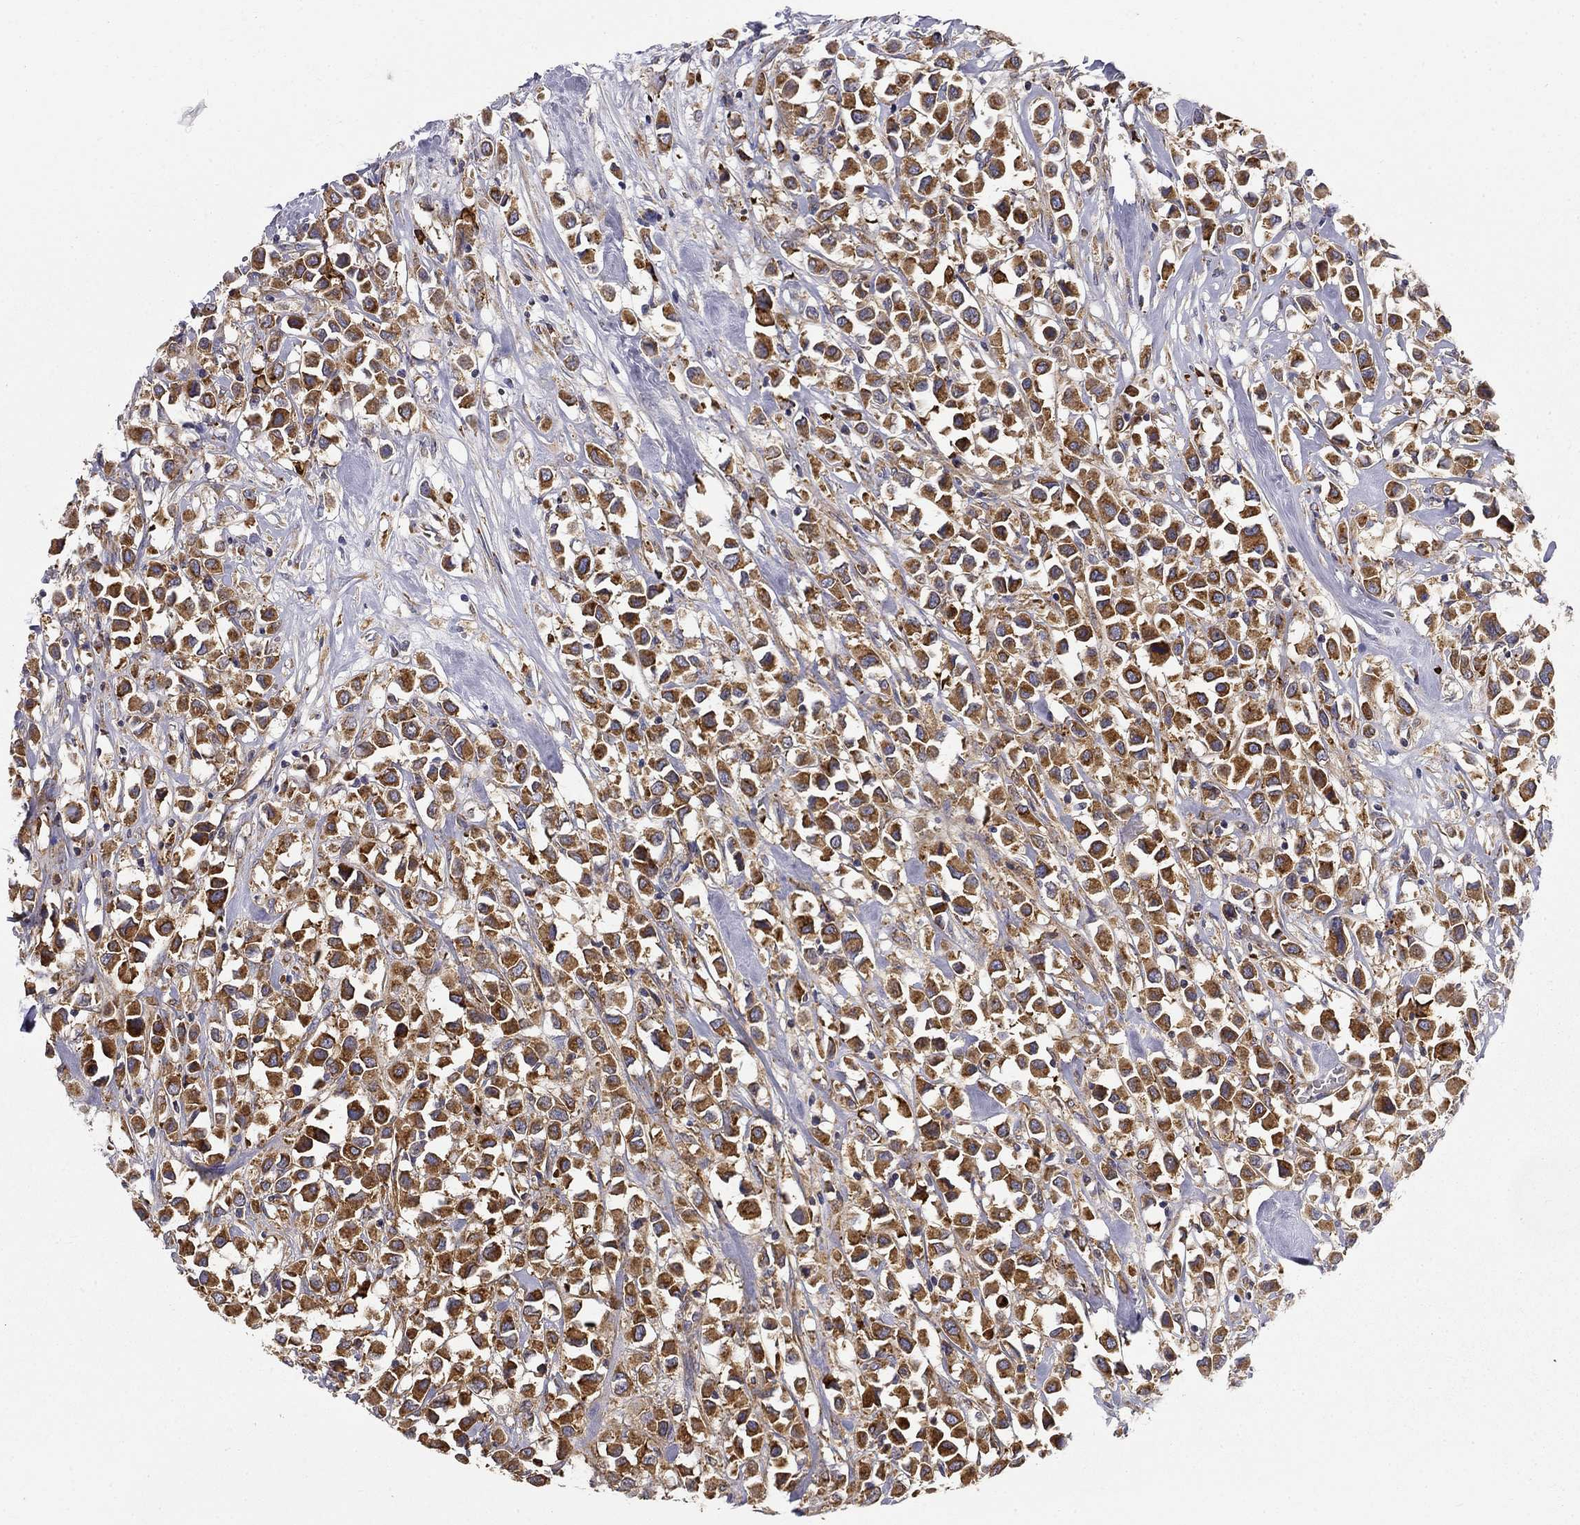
{"staining": {"intensity": "strong", "quantity": ">75%", "location": "cytoplasmic/membranous"}, "tissue": "breast cancer", "cell_type": "Tumor cells", "image_type": "cancer", "snomed": [{"axis": "morphology", "description": "Duct carcinoma"}, {"axis": "topography", "description": "Breast"}], "caption": "A brown stain highlights strong cytoplasmic/membranous staining of a protein in breast cancer (infiltrating ductal carcinoma) tumor cells. The staining is performed using DAB brown chromogen to label protein expression. The nuclei are counter-stained blue using hematoxylin.", "gene": "PRDX4", "patient": {"sex": "female", "age": 61}}